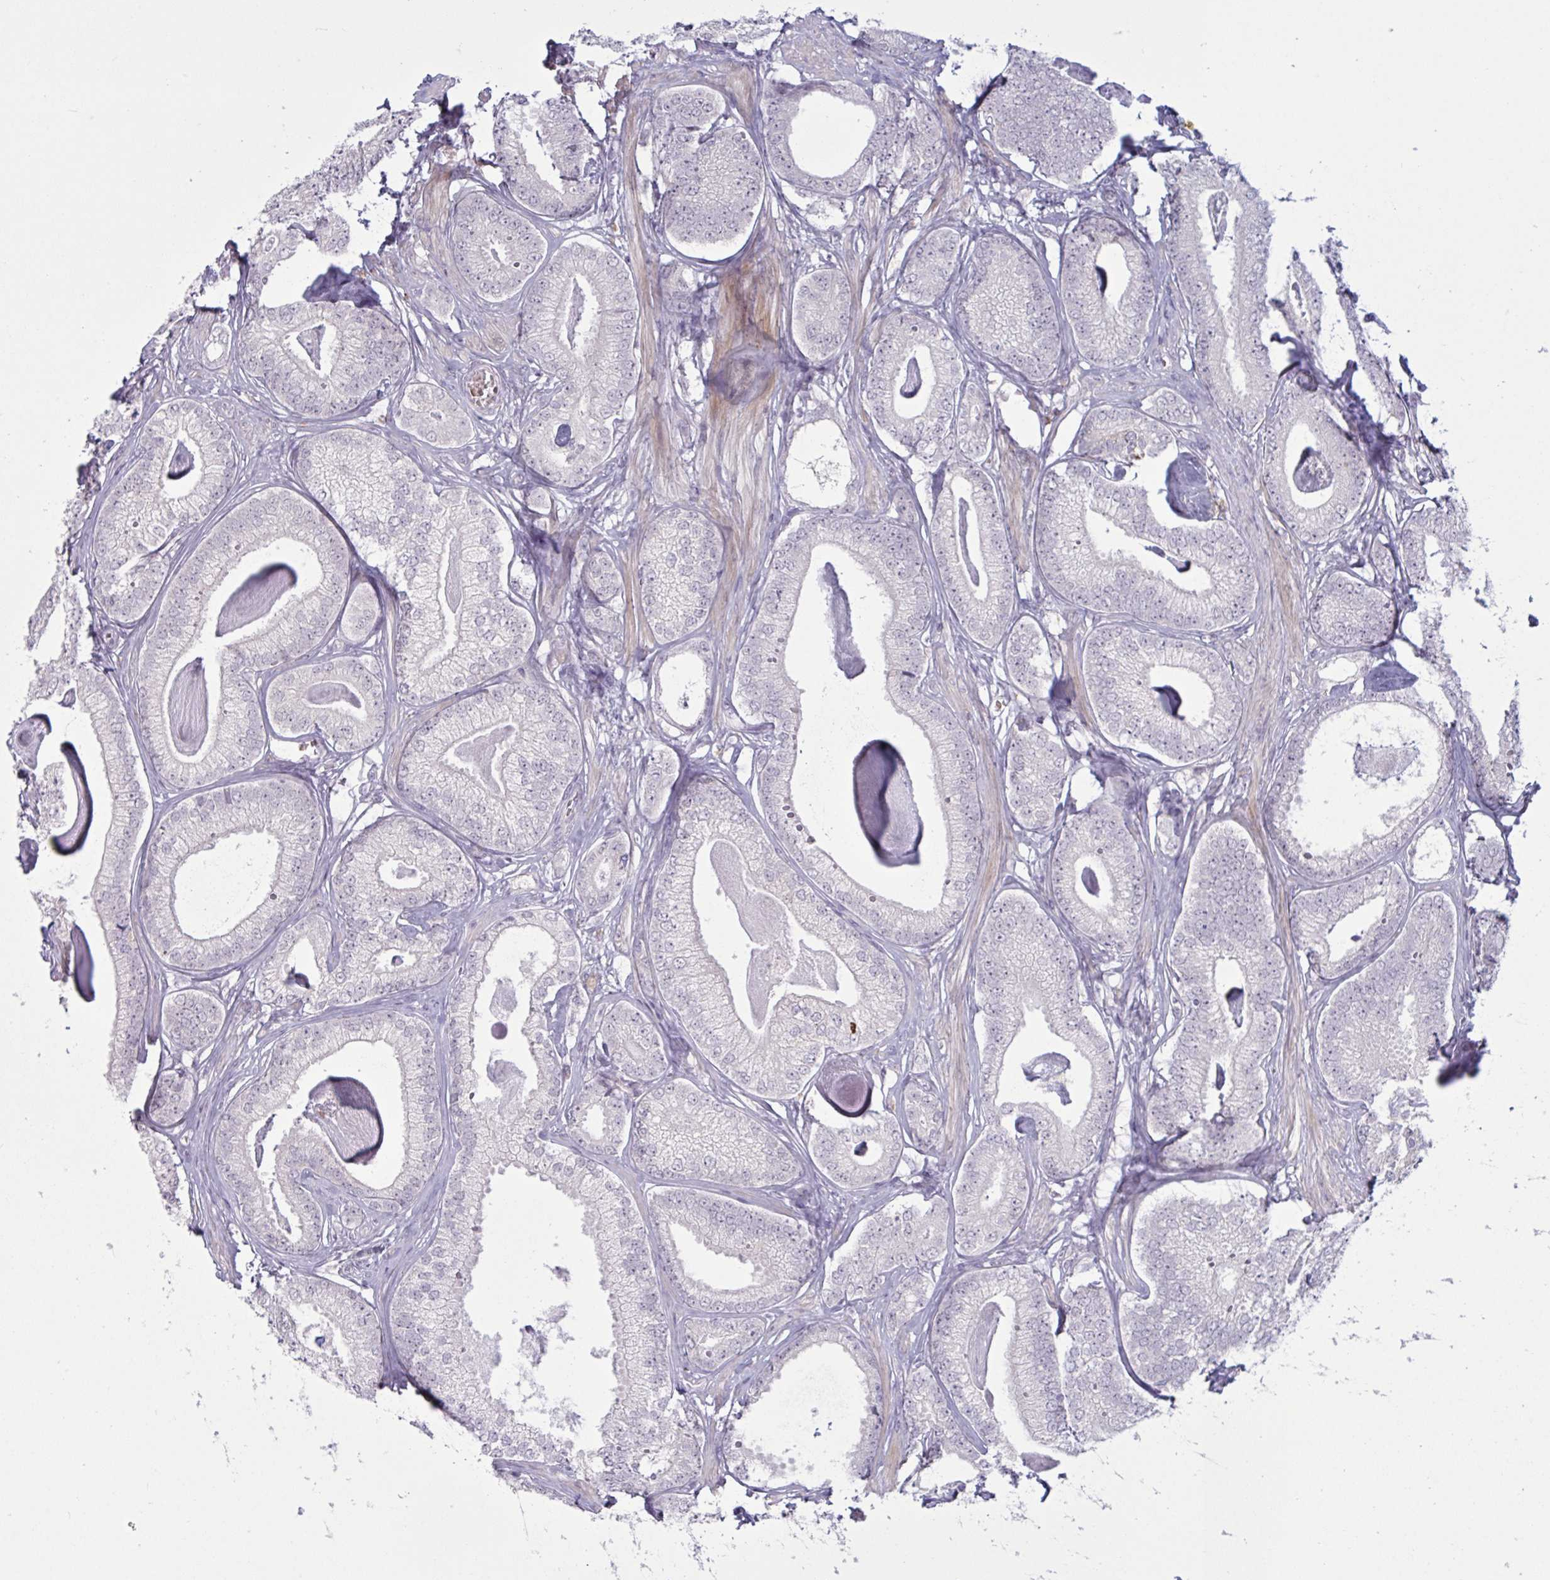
{"staining": {"intensity": "negative", "quantity": "none", "location": "none"}, "tissue": "prostate cancer", "cell_type": "Tumor cells", "image_type": "cancer", "snomed": [{"axis": "morphology", "description": "Adenocarcinoma, Low grade"}, {"axis": "topography", "description": "Prostate"}], "caption": "An image of low-grade adenocarcinoma (prostate) stained for a protein shows no brown staining in tumor cells.", "gene": "RFPL4B", "patient": {"sex": "male", "age": 63}}